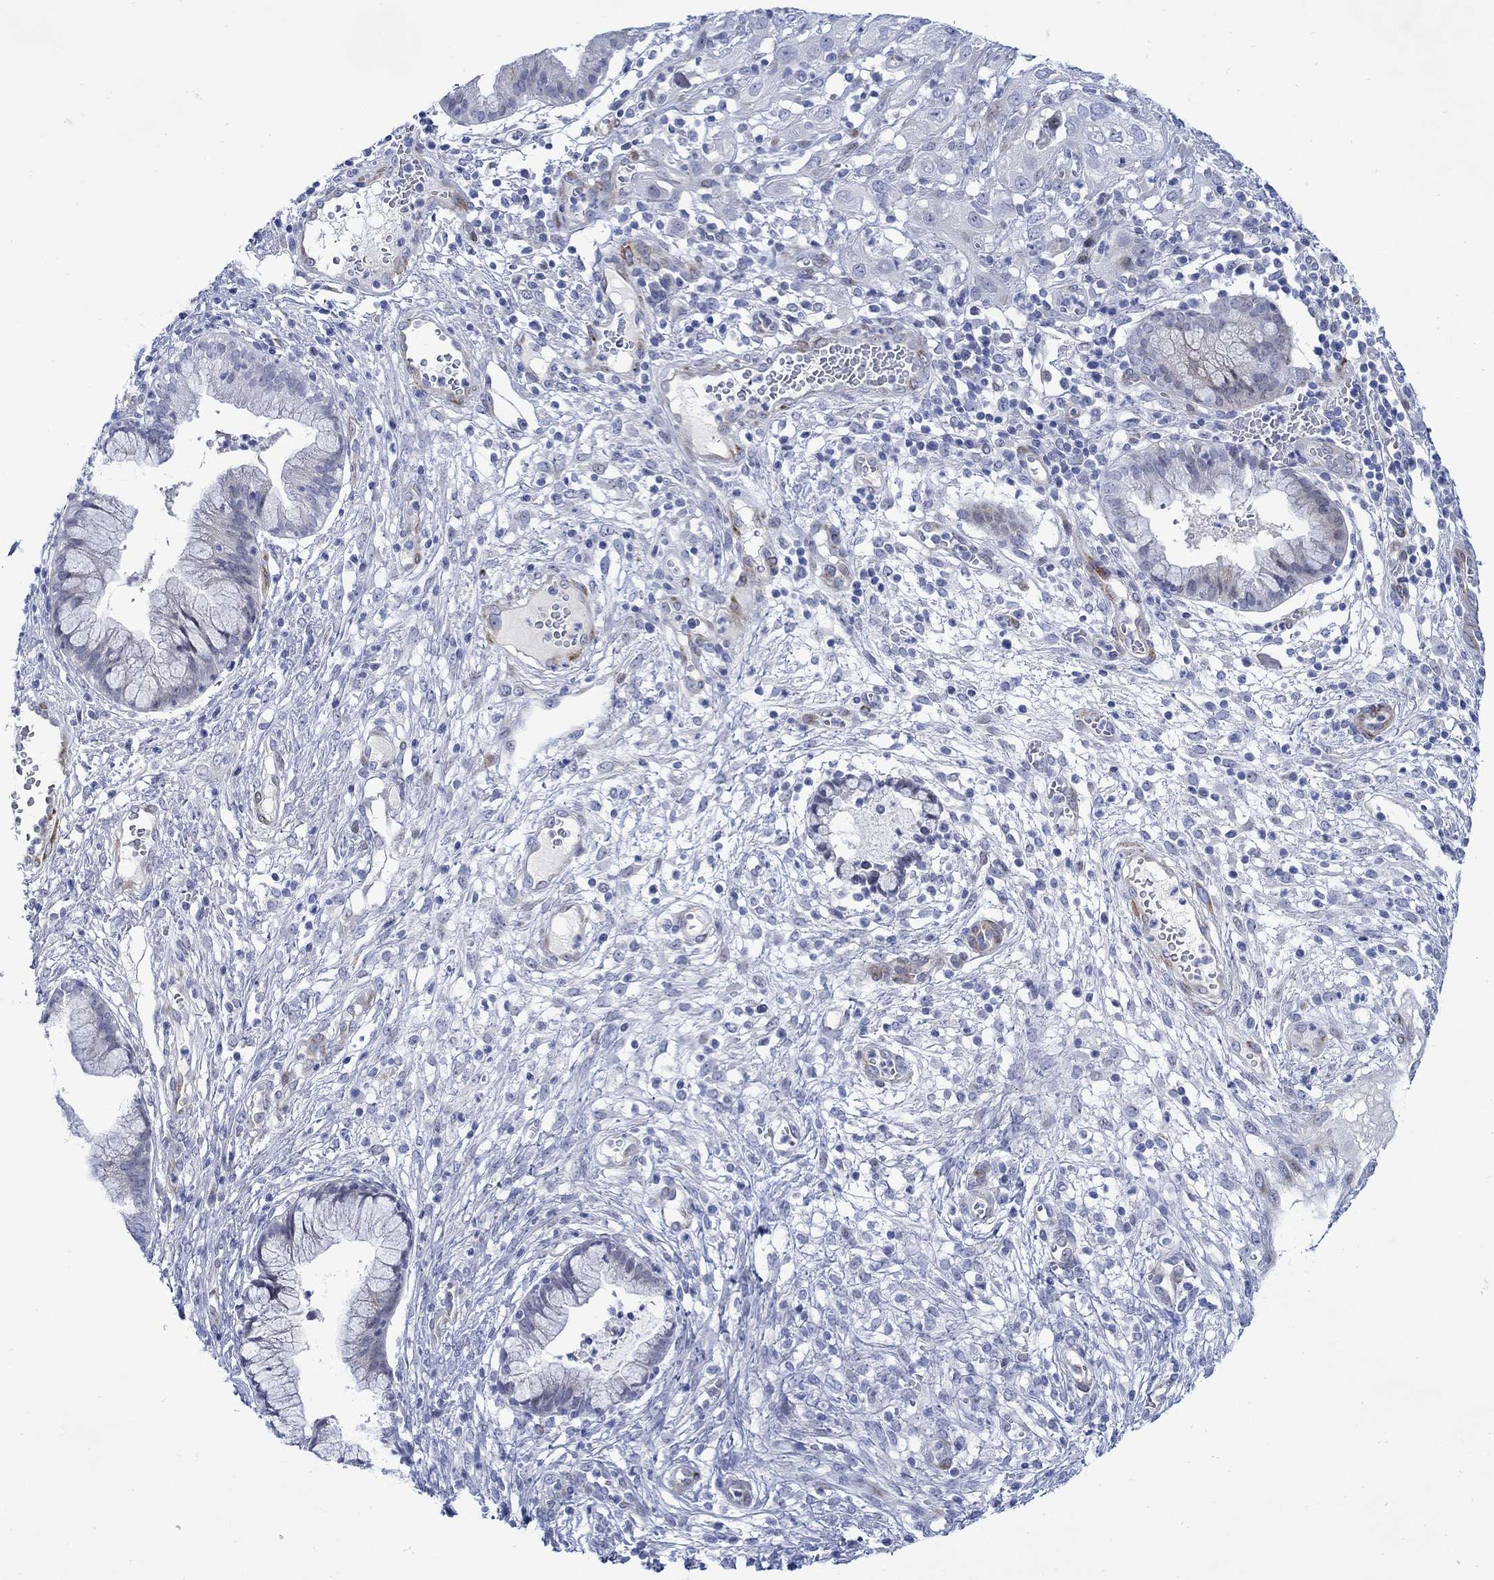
{"staining": {"intensity": "negative", "quantity": "none", "location": "none"}, "tissue": "cervical cancer", "cell_type": "Tumor cells", "image_type": "cancer", "snomed": [{"axis": "morphology", "description": "Squamous cell carcinoma, NOS"}, {"axis": "topography", "description": "Cervix"}], "caption": "Micrograph shows no protein expression in tumor cells of cervical cancer tissue.", "gene": "KSR2", "patient": {"sex": "female", "age": 32}}